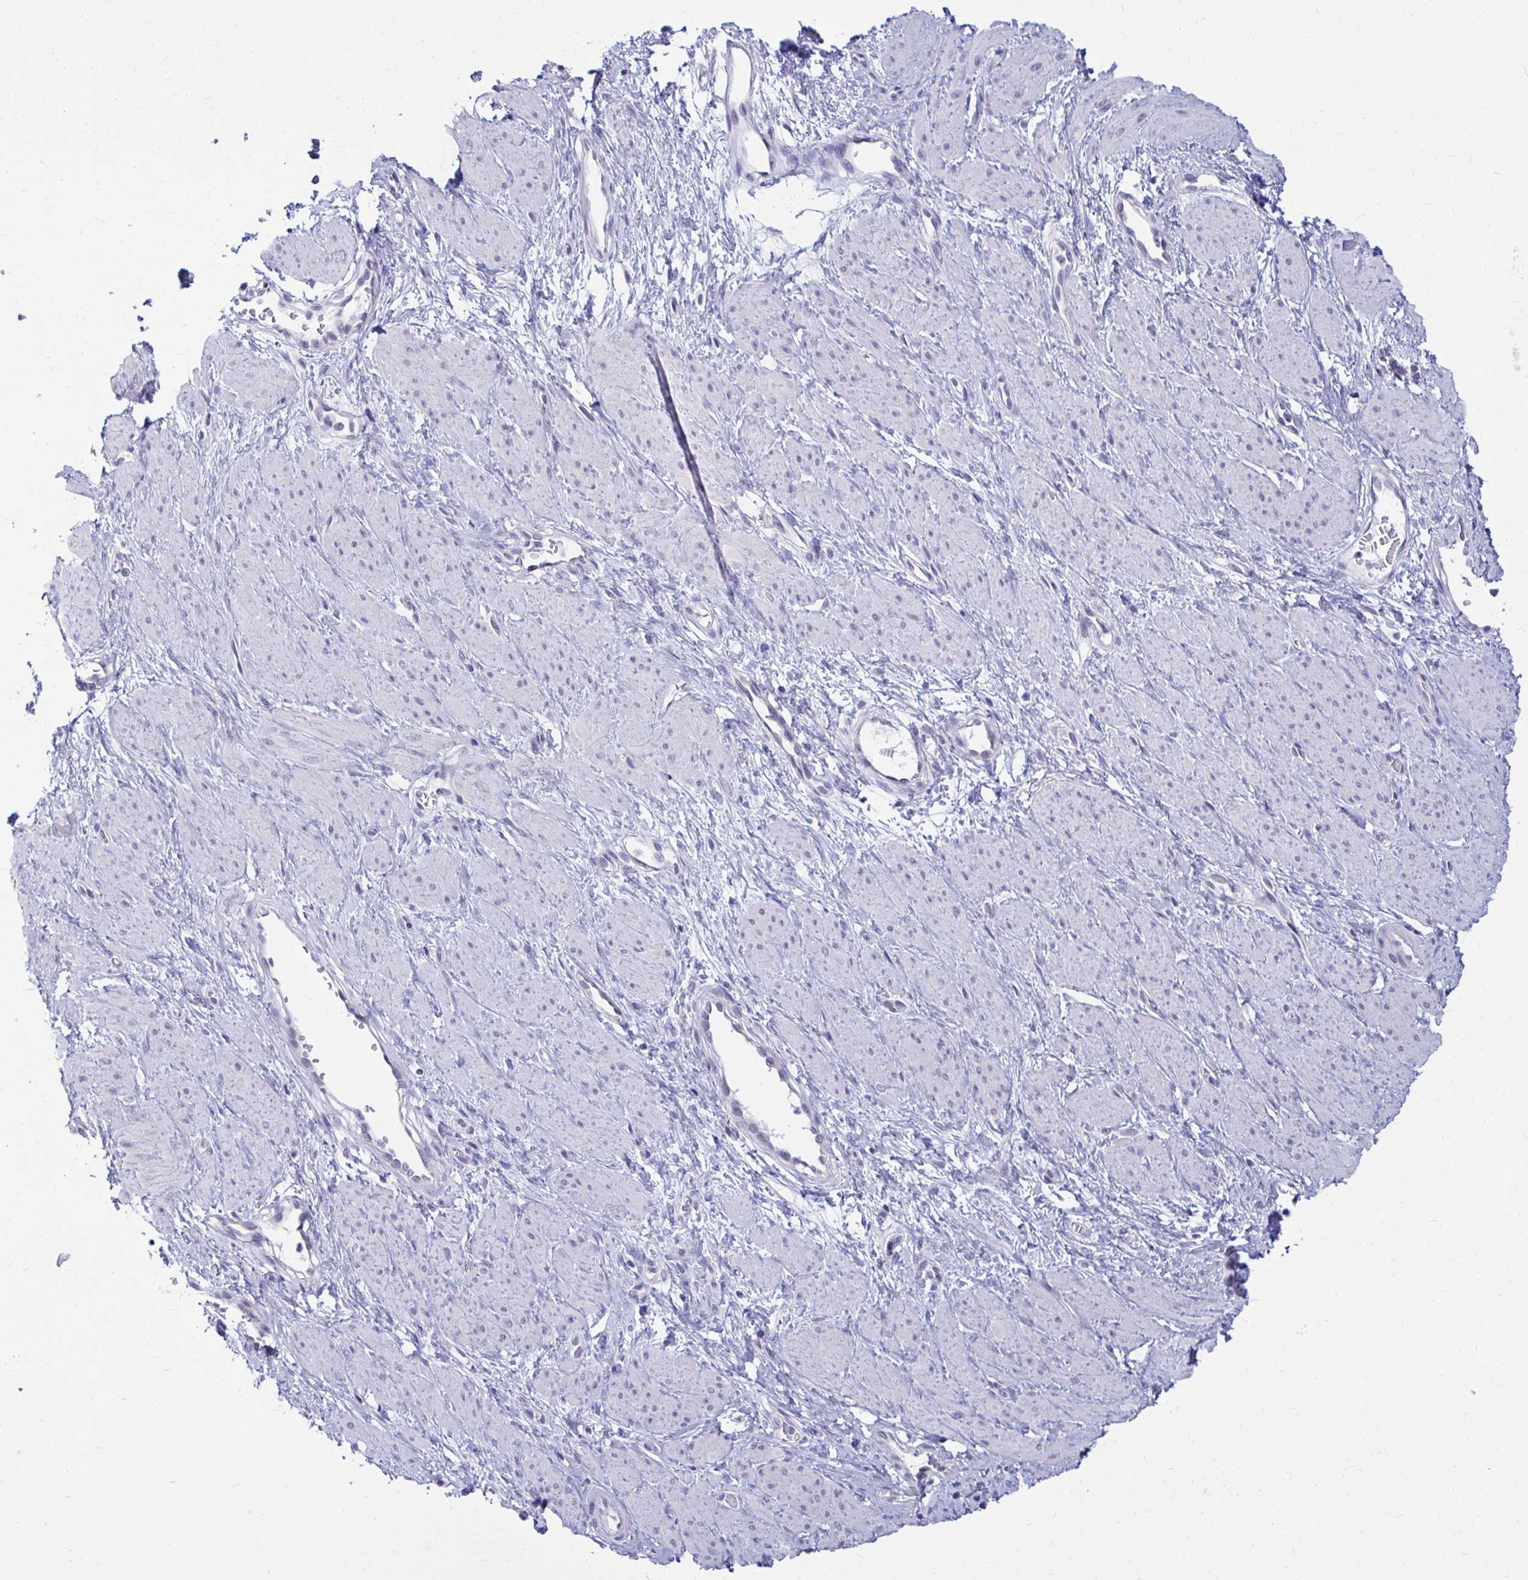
{"staining": {"intensity": "negative", "quantity": "none", "location": "none"}, "tissue": "smooth muscle", "cell_type": "Smooth muscle cells", "image_type": "normal", "snomed": [{"axis": "morphology", "description": "Normal tissue, NOS"}, {"axis": "topography", "description": "Smooth muscle"}, {"axis": "topography", "description": "Uterus"}], "caption": "High magnification brightfield microscopy of benign smooth muscle stained with DAB (brown) and counterstained with hematoxylin (blue): smooth muscle cells show no significant expression. (DAB immunohistochemistry (IHC), high magnification).", "gene": "CSE1L", "patient": {"sex": "female", "age": 39}}